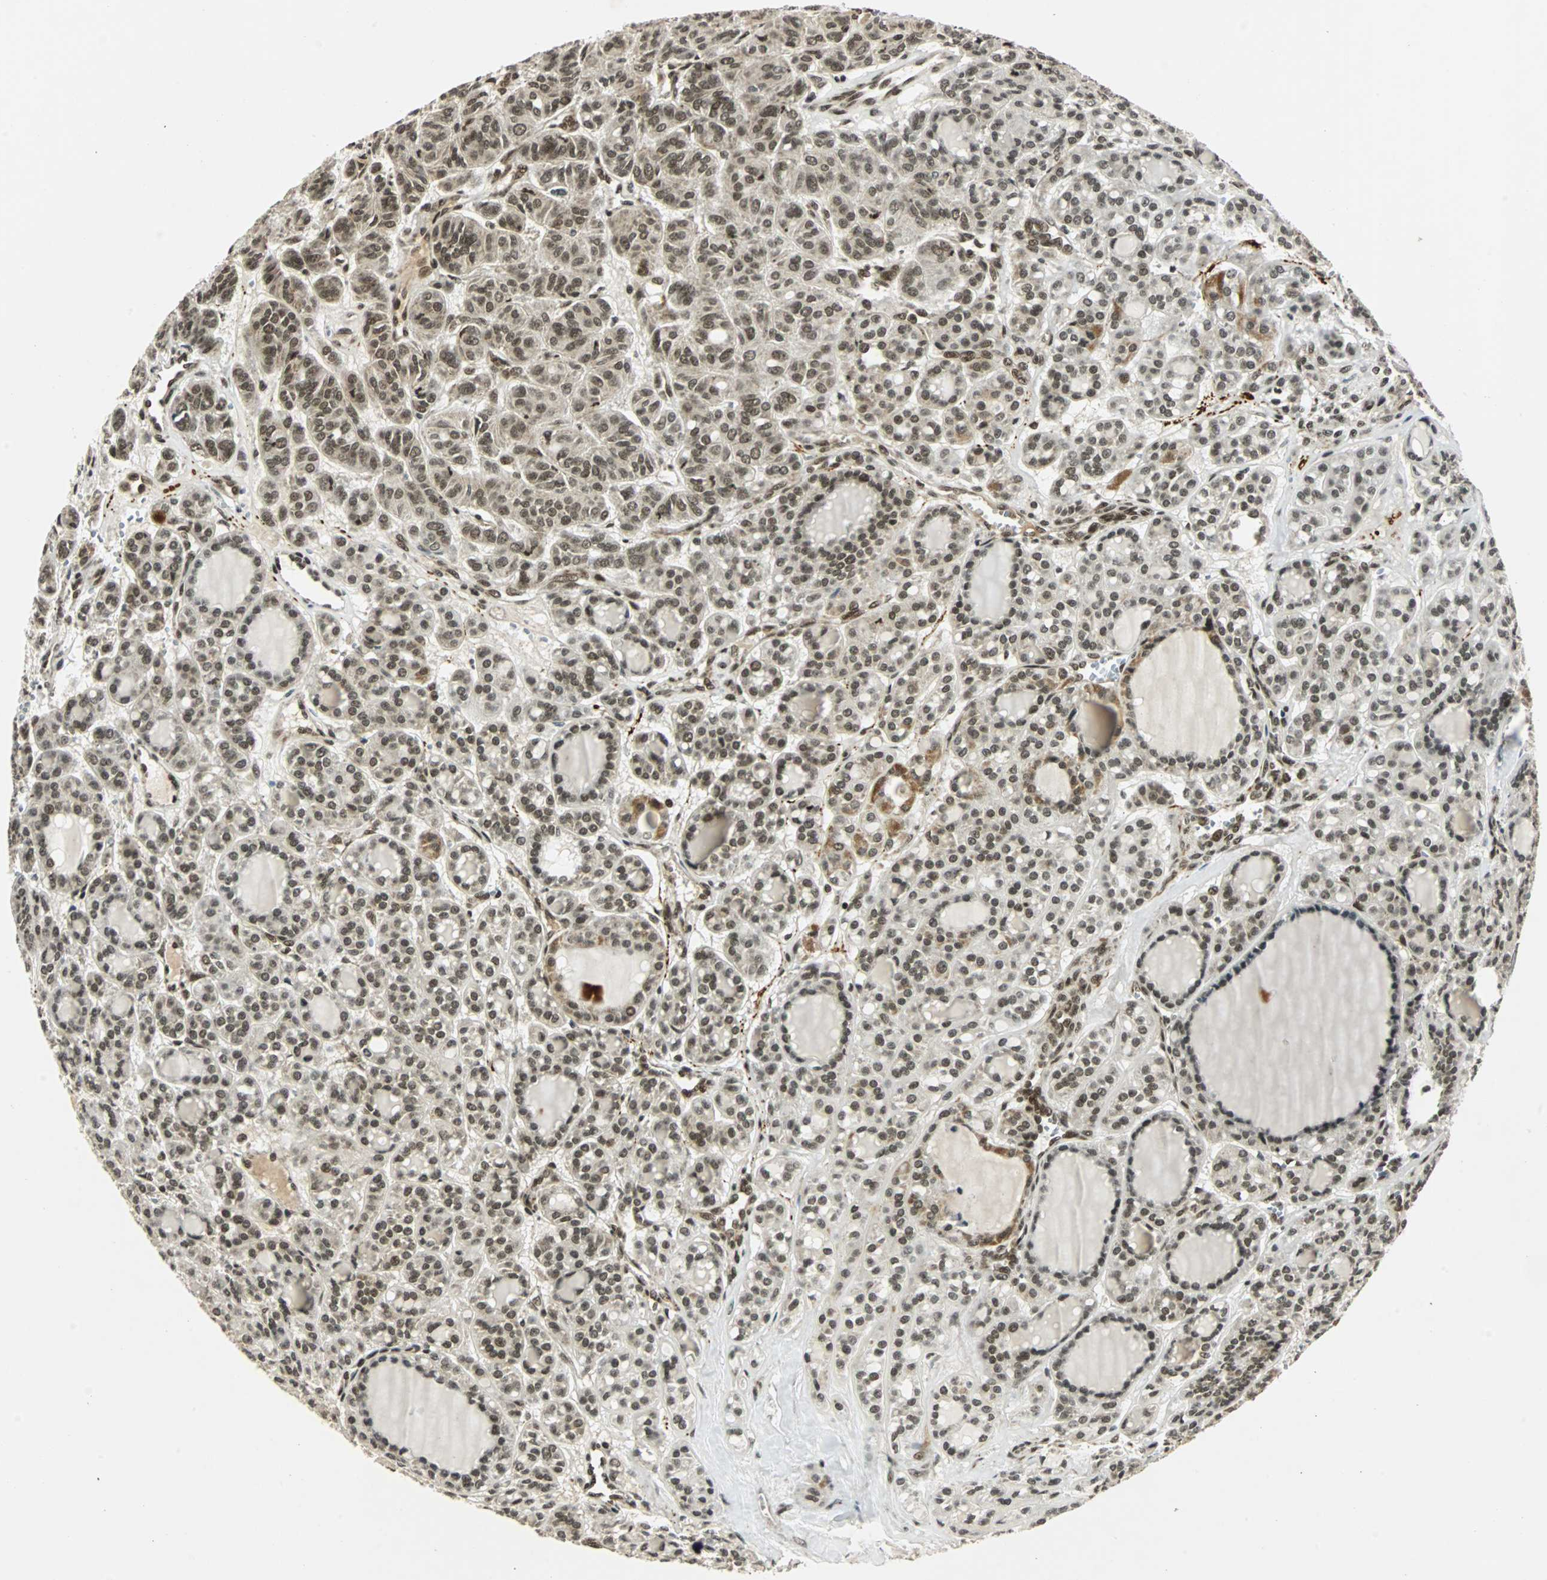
{"staining": {"intensity": "moderate", "quantity": ">75%", "location": "nuclear"}, "tissue": "thyroid cancer", "cell_type": "Tumor cells", "image_type": "cancer", "snomed": [{"axis": "morphology", "description": "Follicular adenoma carcinoma, NOS"}, {"axis": "topography", "description": "Thyroid gland"}], "caption": "An IHC image of neoplastic tissue is shown. Protein staining in brown highlights moderate nuclear positivity in follicular adenoma carcinoma (thyroid) within tumor cells.", "gene": "TAF5", "patient": {"sex": "female", "age": 71}}